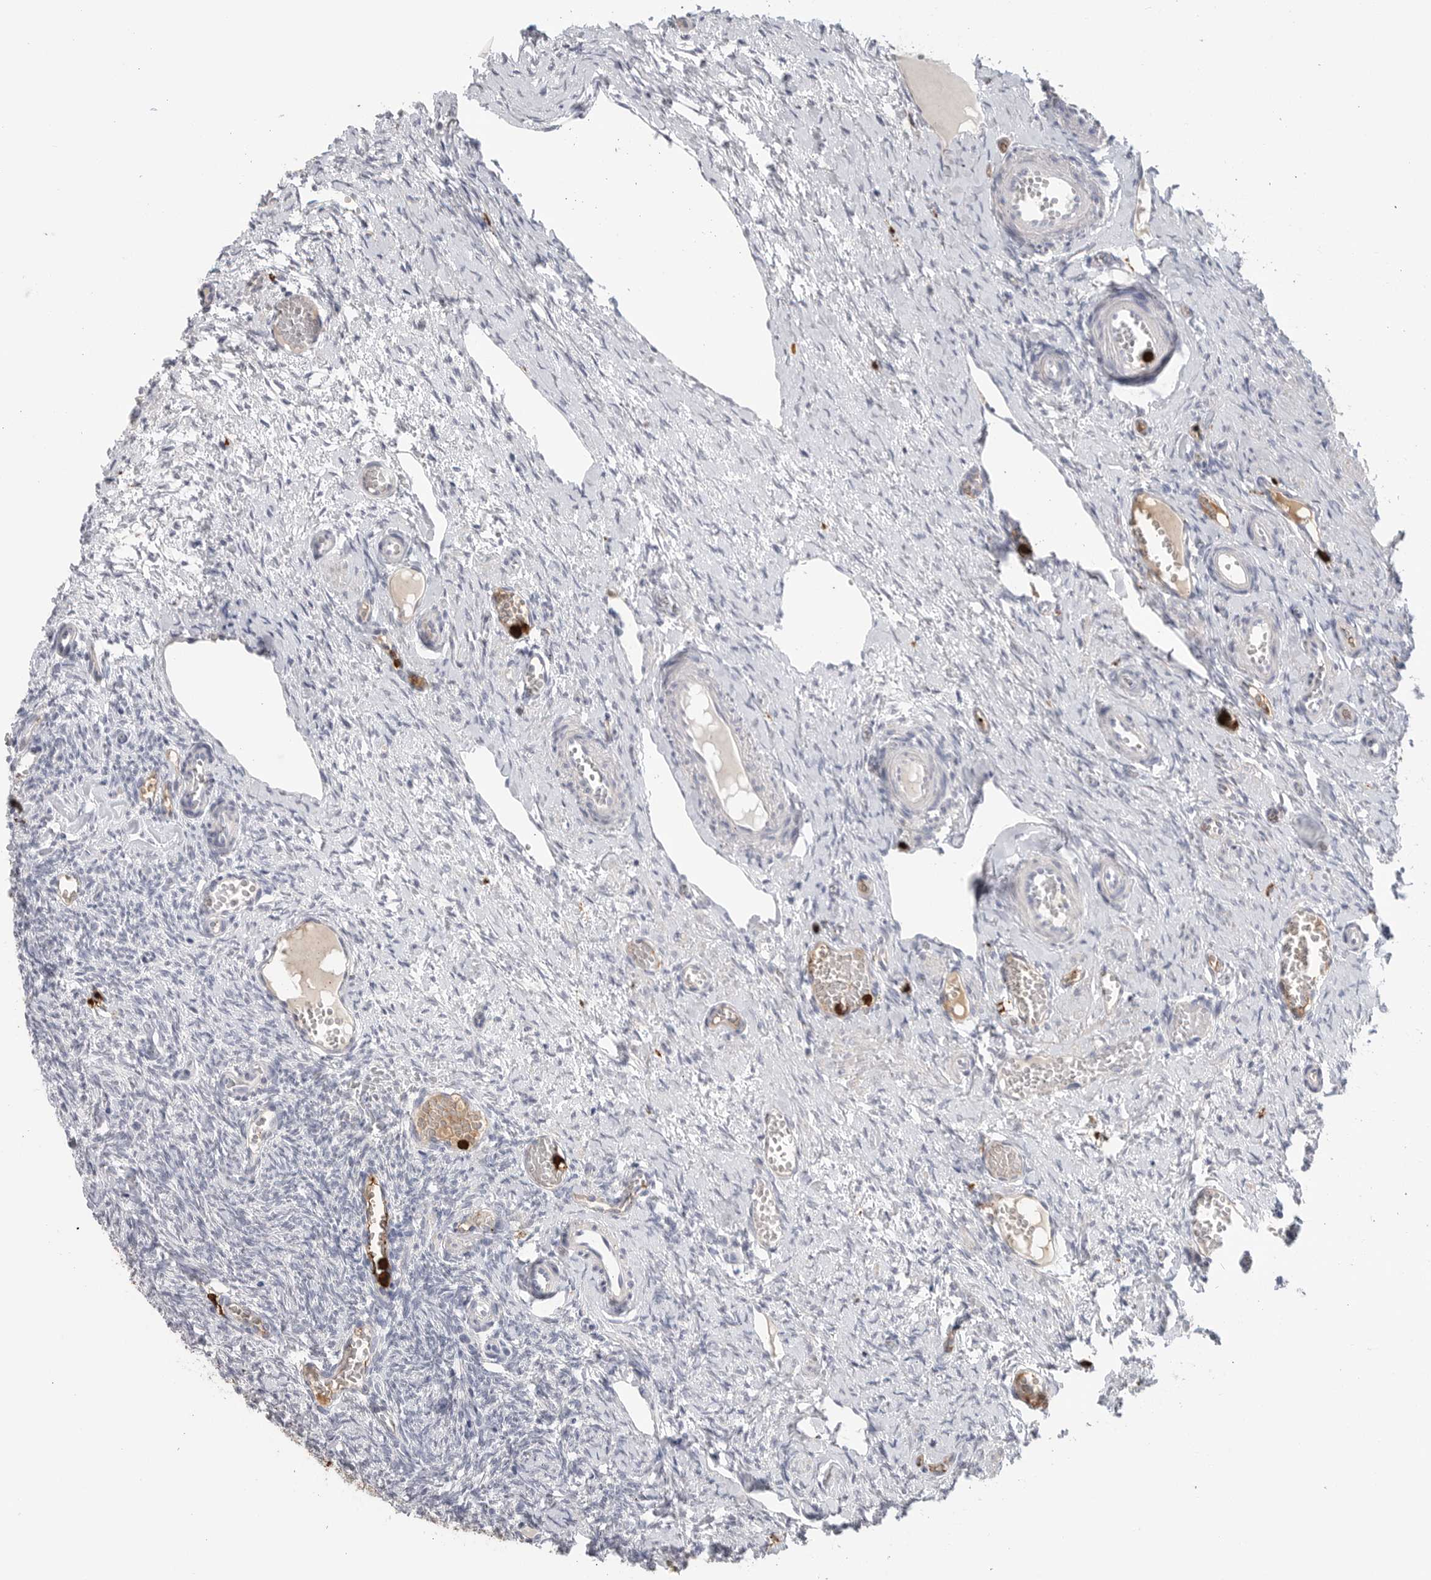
{"staining": {"intensity": "negative", "quantity": "none", "location": "none"}, "tissue": "ovary", "cell_type": "Ovarian stroma cells", "image_type": "normal", "snomed": [{"axis": "morphology", "description": "Adenocarcinoma, NOS"}, {"axis": "topography", "description": "Endometrium"}], "caption": "IHC photomicrograph of normal ovary: ovary stained with DAB reveals no significant protein positivity in ovarian stroma cells.", "gene": "CYB561D1", "patient": {"sex": "female", "age": 32}}